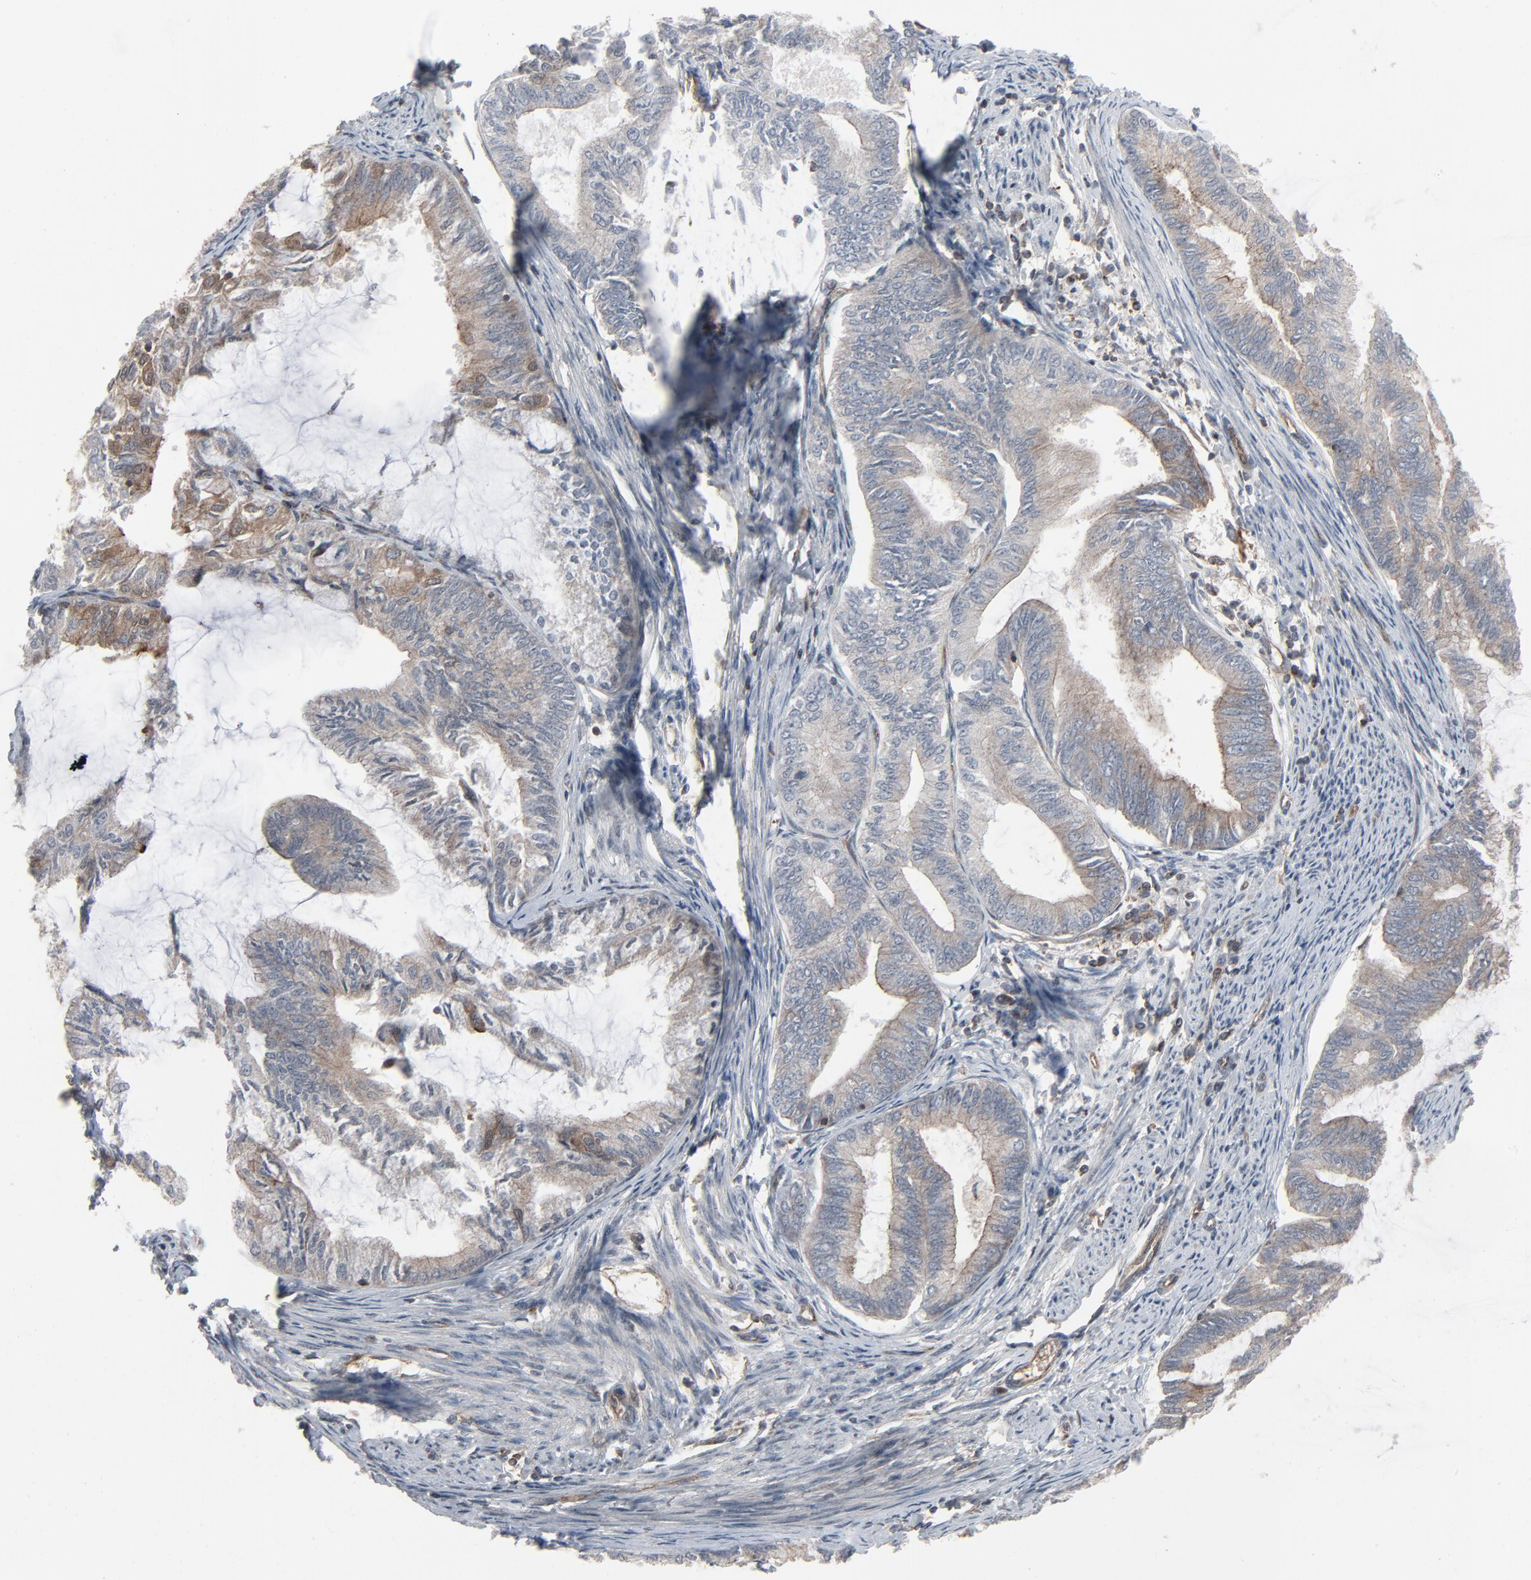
{"staining": {"intensity": "negative", "quantity": "none", "location": "none"}, "tissue": "endometrial cancer", "cell_type": "Tumor cells", "image_type": "cancer", "snomed": [{"axis": "morphology", "description": "Adenocarcinoma, NOS"}, {"axis": "topography", "description": "Endometrium"}], "caption": "A histopathology image of human endometrial adenocarcinoma is negative for staining in tumor cells.", "gene": "OPTN", "patient": {"sex": "female", "age": 86}}